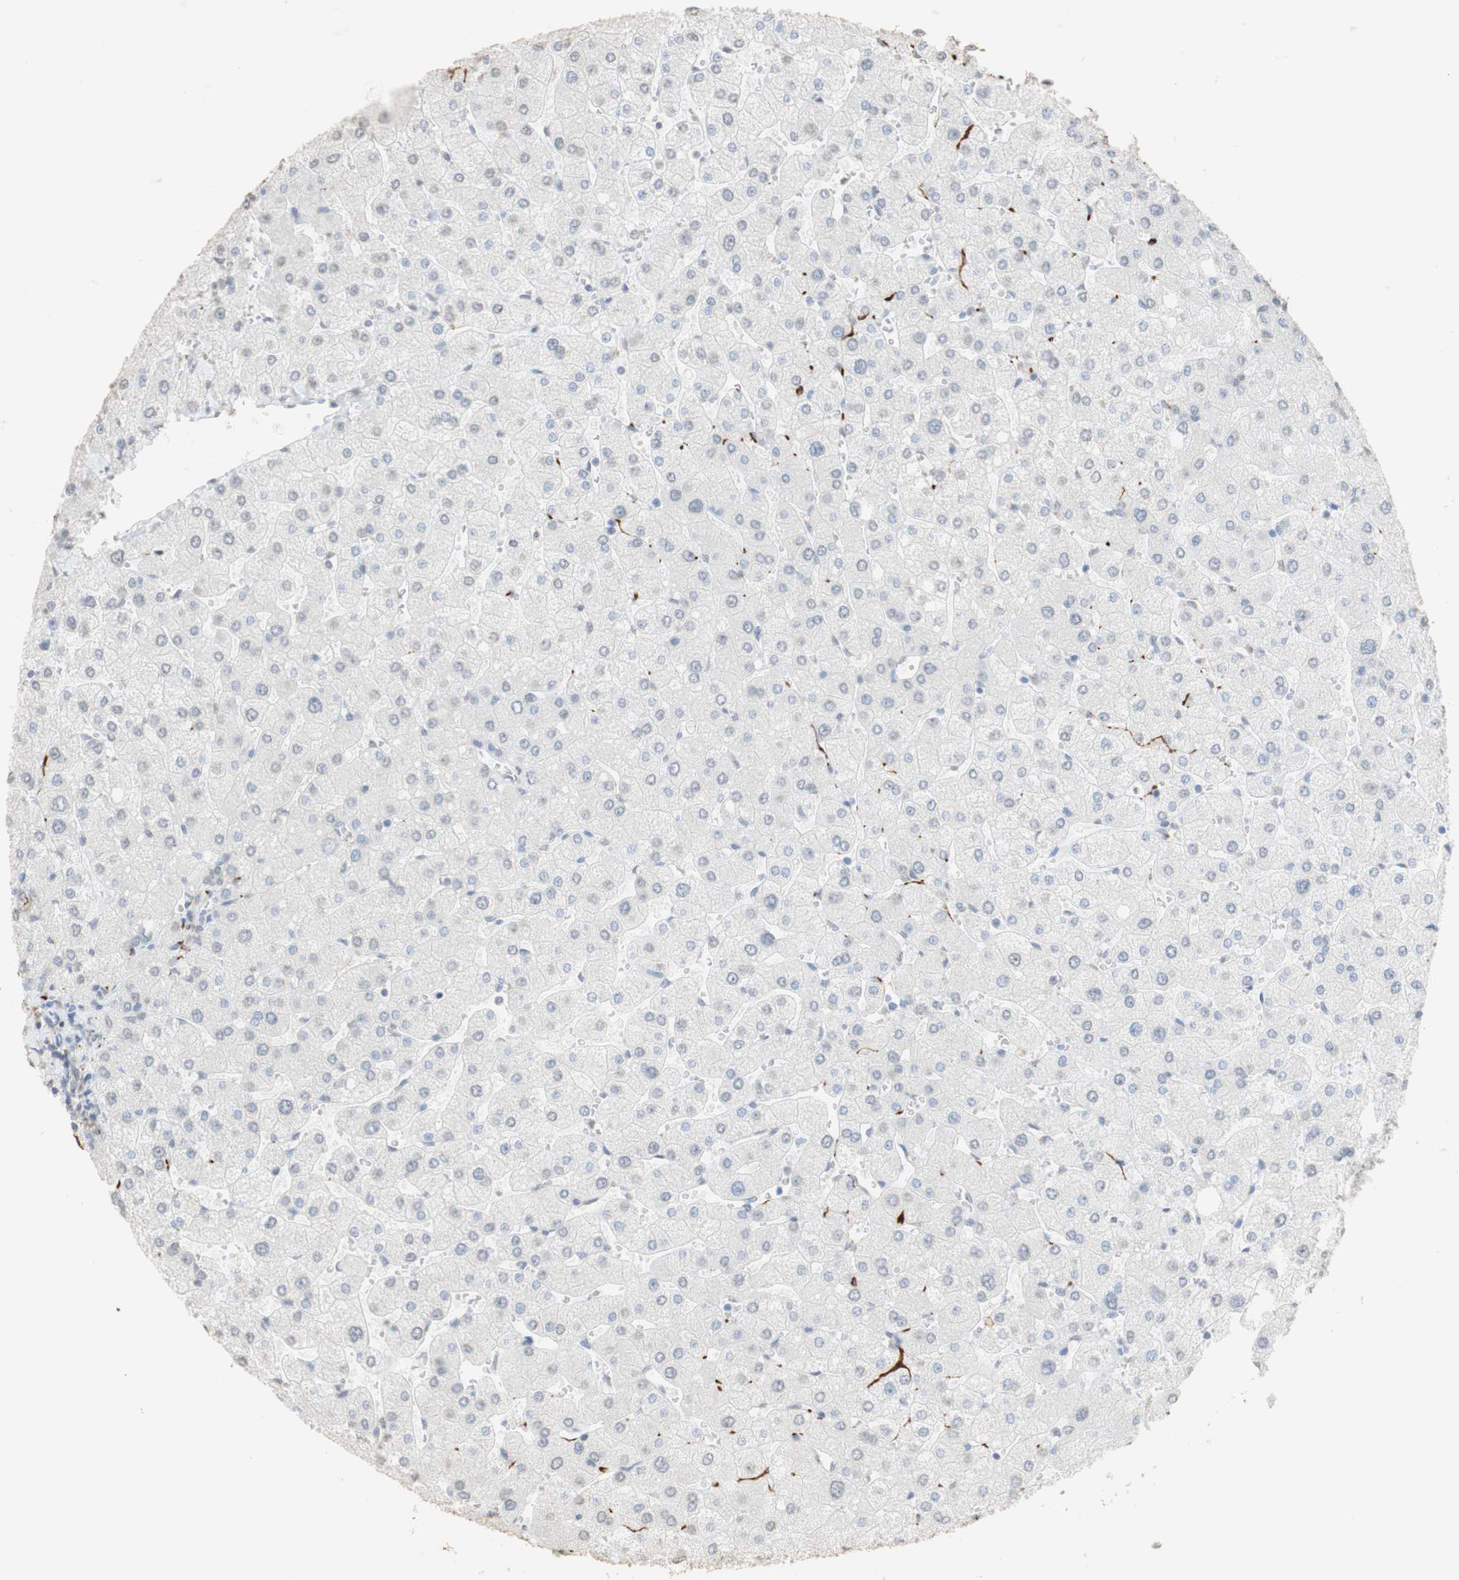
{"staining": {"intensity": "negative", "quantity": "none", "location": "none"}, "tissue": "liver", "cell_type": "Cholangiocytes", "image_type": "normal", "snomed": [{"axis": "morphology", "description": "Normal tissue, NOS"}, {"axis": "topography", "description": "Liver"}], "caption": "The histopathology image demonstrates no staining of cholangiocytes in unremarkable liver.", "gene": "L1CAM", "patient": {"sex": "male", "age": 55}}